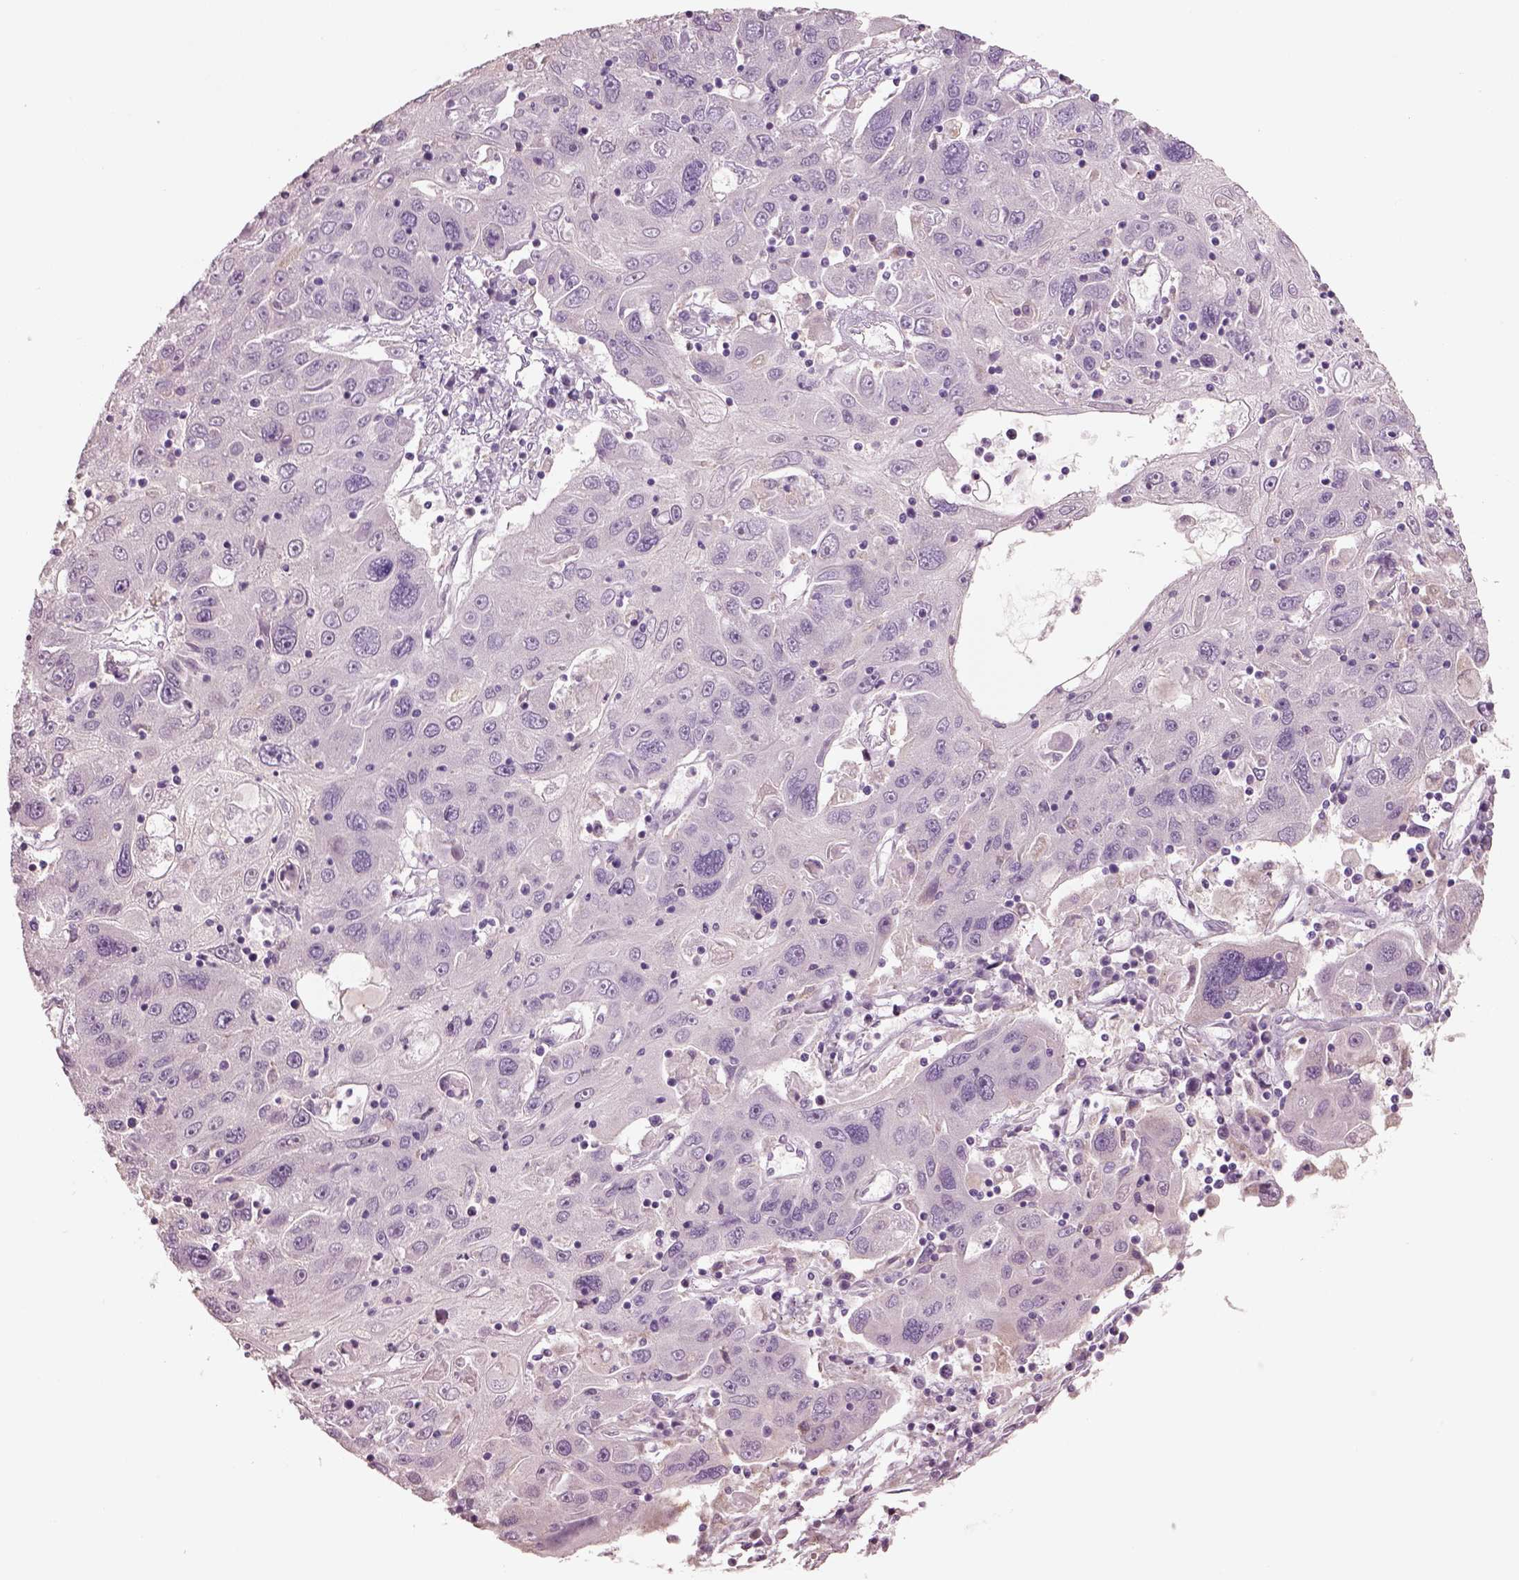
{"staining": {"intensity": "negative", "quantity": "none", "location": "none"}, "tissue": "stomach cancer", "cell_type": "Tumor cells", "image_type": "cancer", "snomed": [{"axis": "morphology", "description": "Adenocarcinoma, NOS"}, {"axis": "topography", "description": "Stomach"}], "caption": "Adenocarcinoma (stomach) was stained to show a protein in brown. There is no significant positivity in tumor cells.", "gene": "PNOC", "patient": {"sex": "male", "age": 56}}